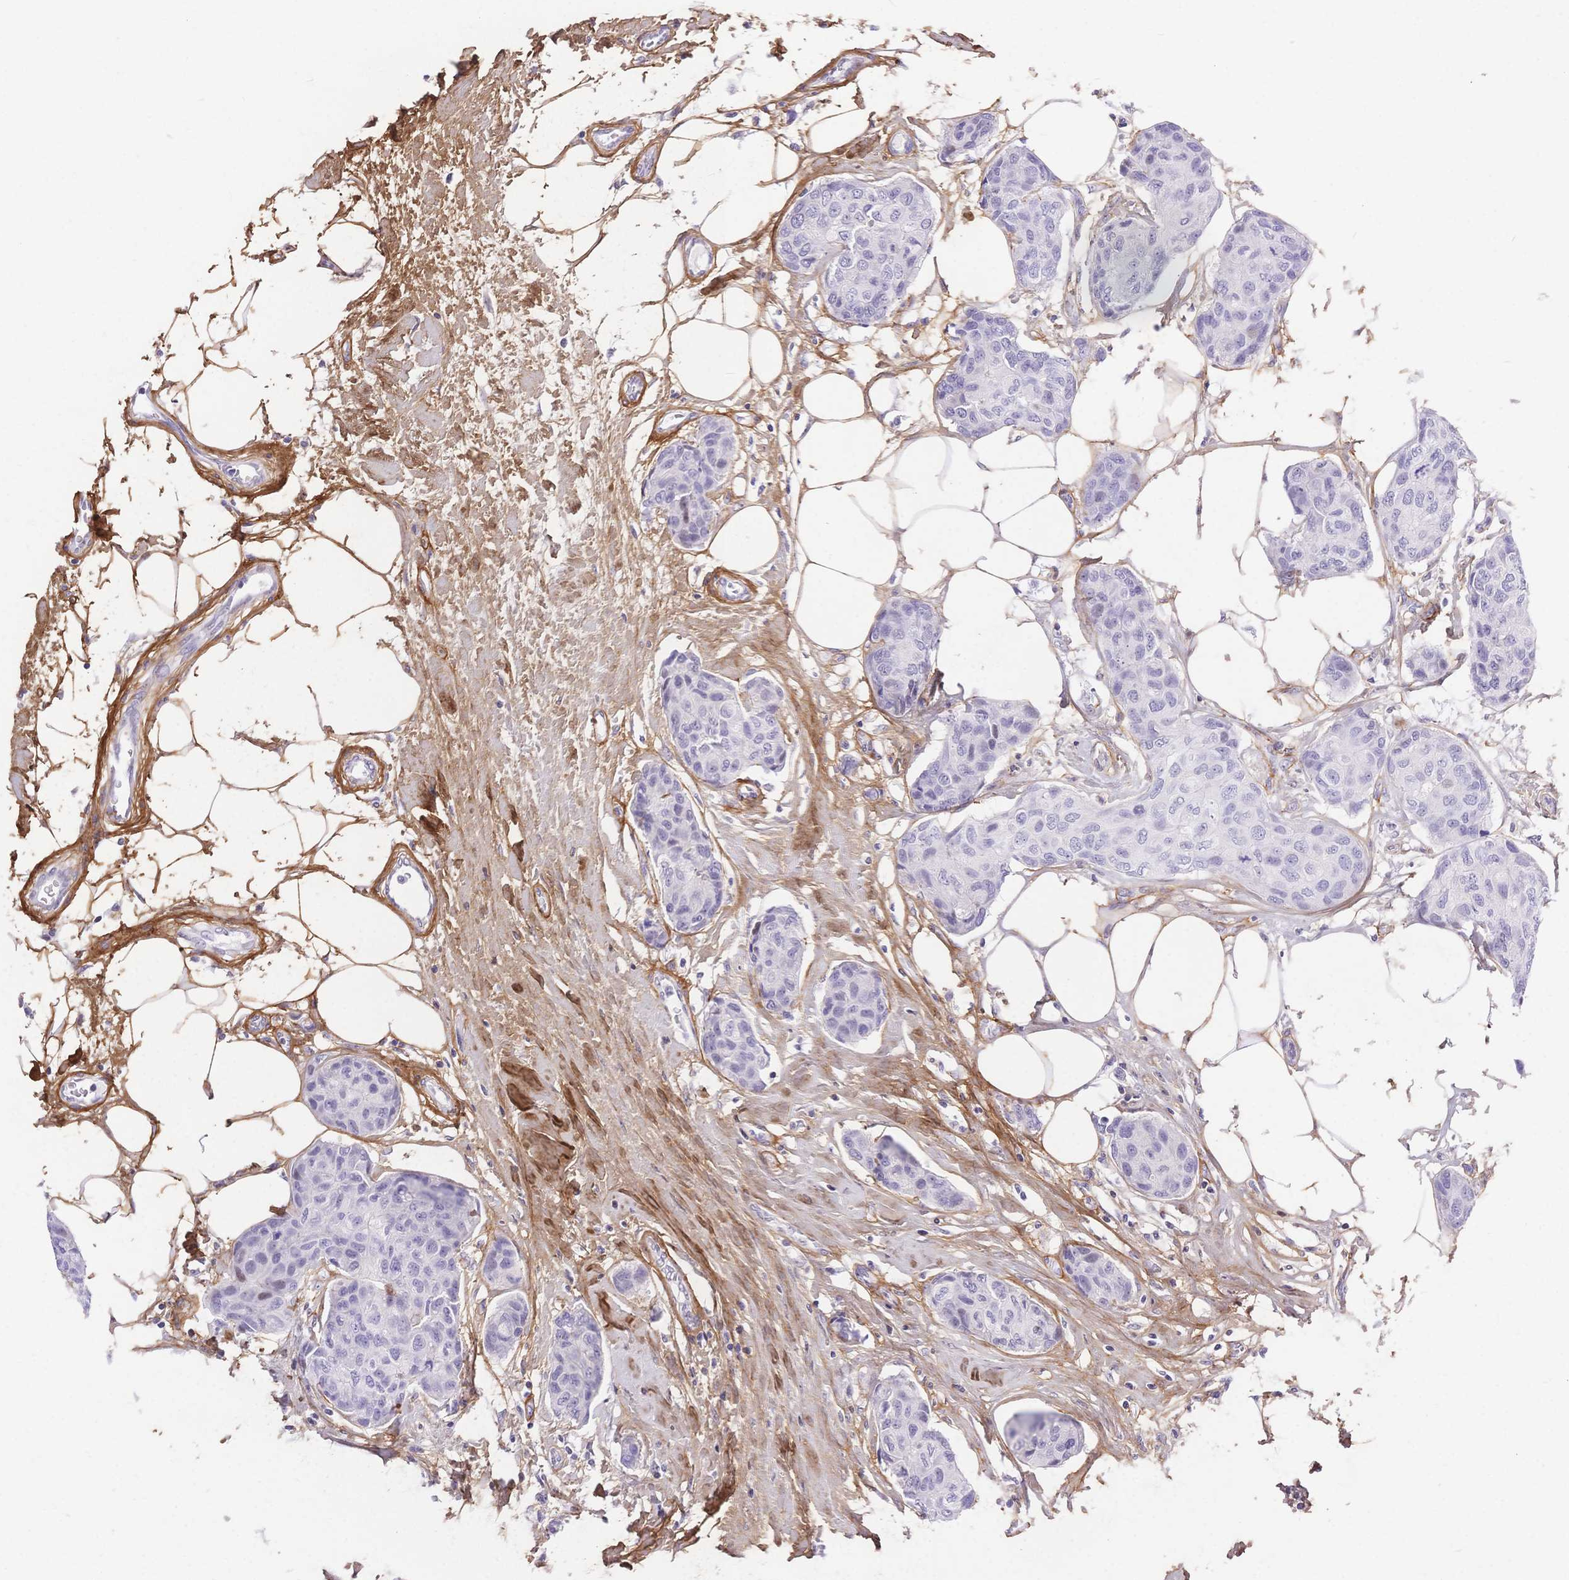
{"staining": {"intensity": "negative", "quantity": "none", "location": "none"}, "tissue": "breast cancer", "cell_type": "Tumor cells", "image_type": "cancer", "snomed": [{"axis": "morphology", "description": "Duct carcinoma"}, {"axis": "topography", "description": "Breast"}], "caption": "Breast intraductal carcinoma was stained to show a protein in brown. There is no significant positivity in tumor cells.", "gene": "PDZD2", "patient": {"sex": "female", "age": 80}}